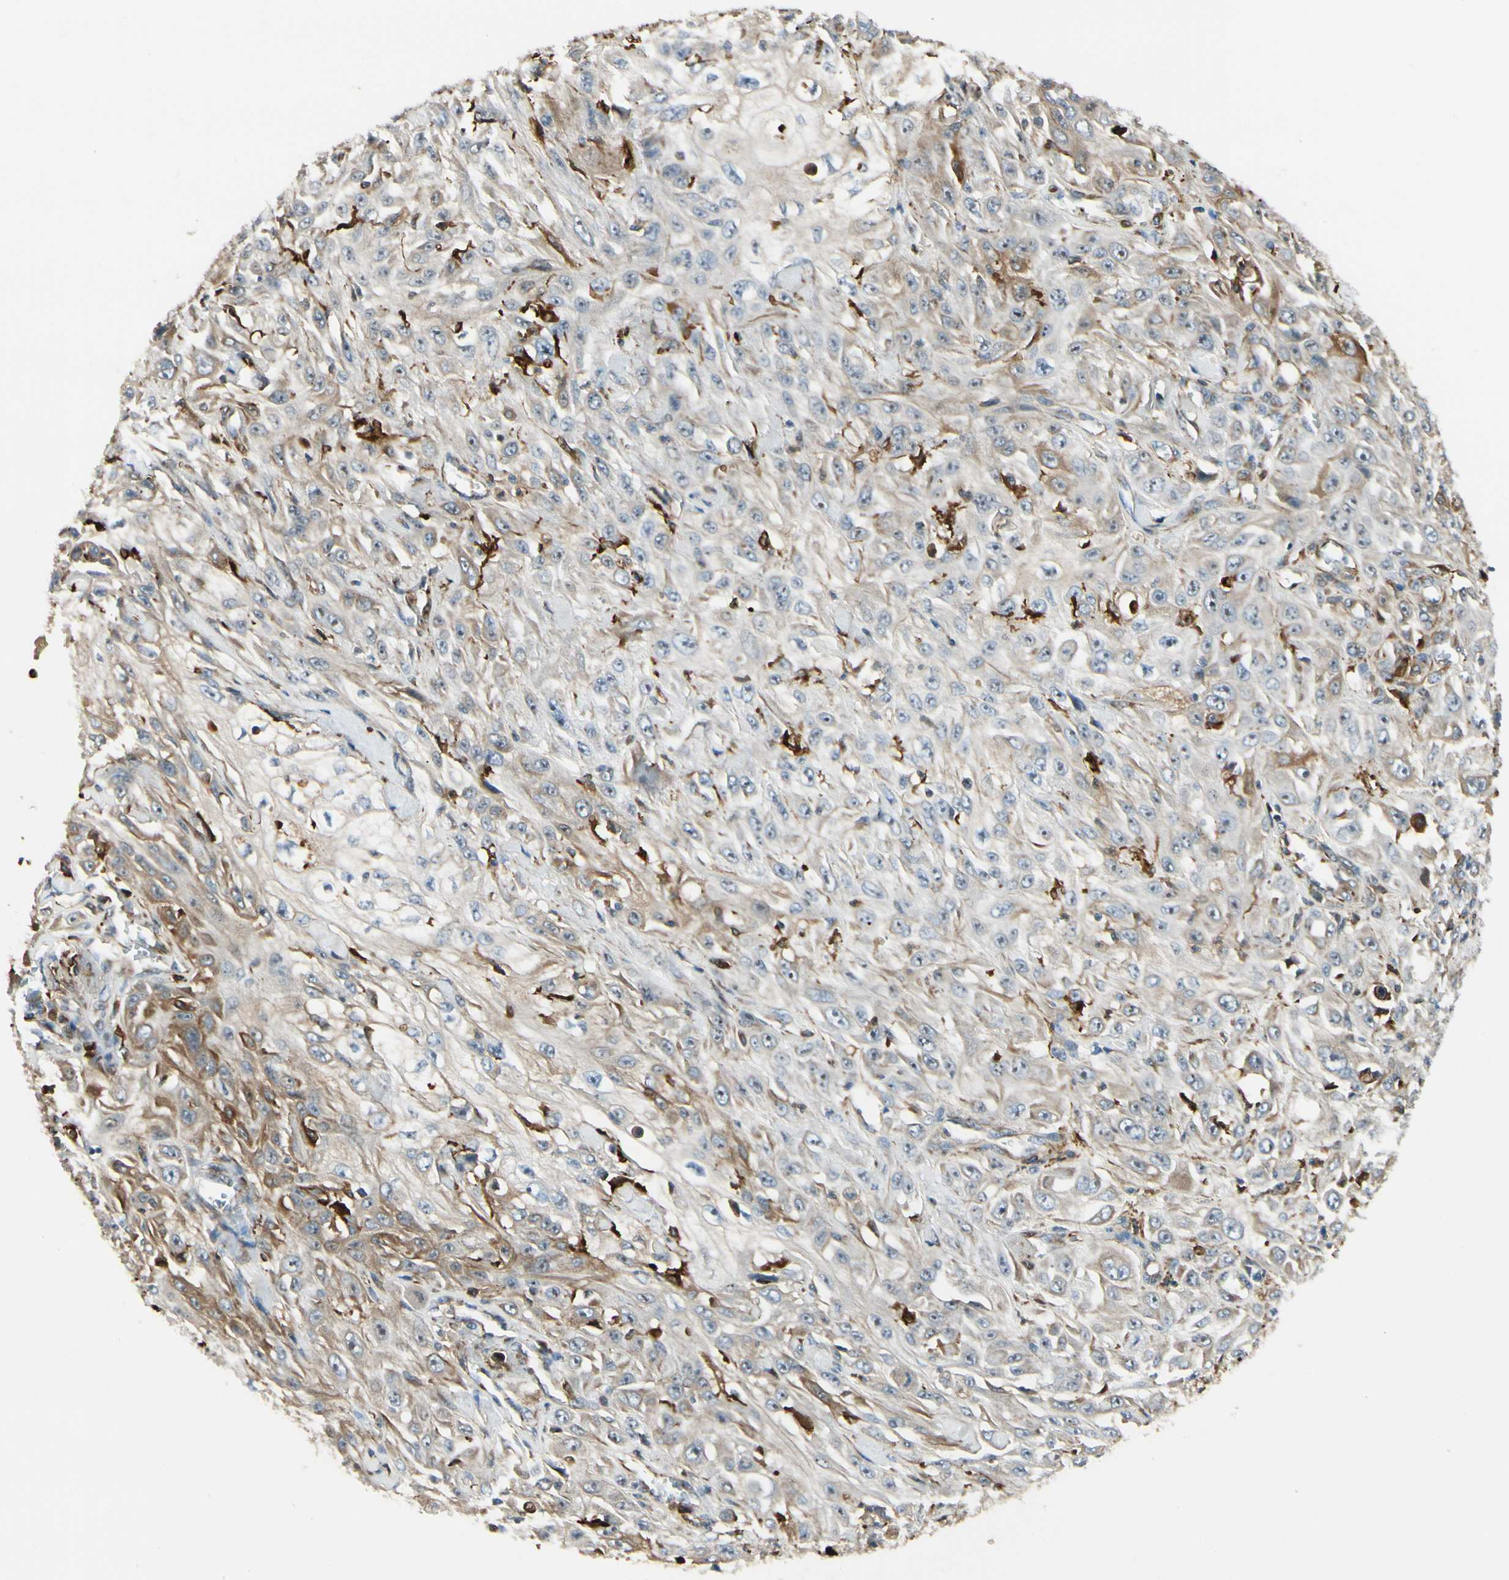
{"staining": {"intensity": "moderate", "quantity": "<25%", "location": "cytoplasmic/membranous"}, "tissue": "skin cancer", "cell_type": "Tumor cells", "image_type": "cancer", "snomed": [{"axis": "morphology", "description": "Squamous cell carcinoma, NOS"}, {"axis": "morphology", "description": "Squamous cell carcinoma, metastatic, NOS"}, {"axis": "topography", "description": "Skin"}, {"axis": "topography", "description": "Lymph node"}], "caption": "Tumor cells show low levels of moderate cytoplasmic/membranous staining in about <25% of cells in skin cancer (metastatic squamous cell carcinoma). (brown staining indicates protein expression, while blue staining denotes nuclei).", "gene": "FTH1", "patient": {"sex": "male", "age": 75}}